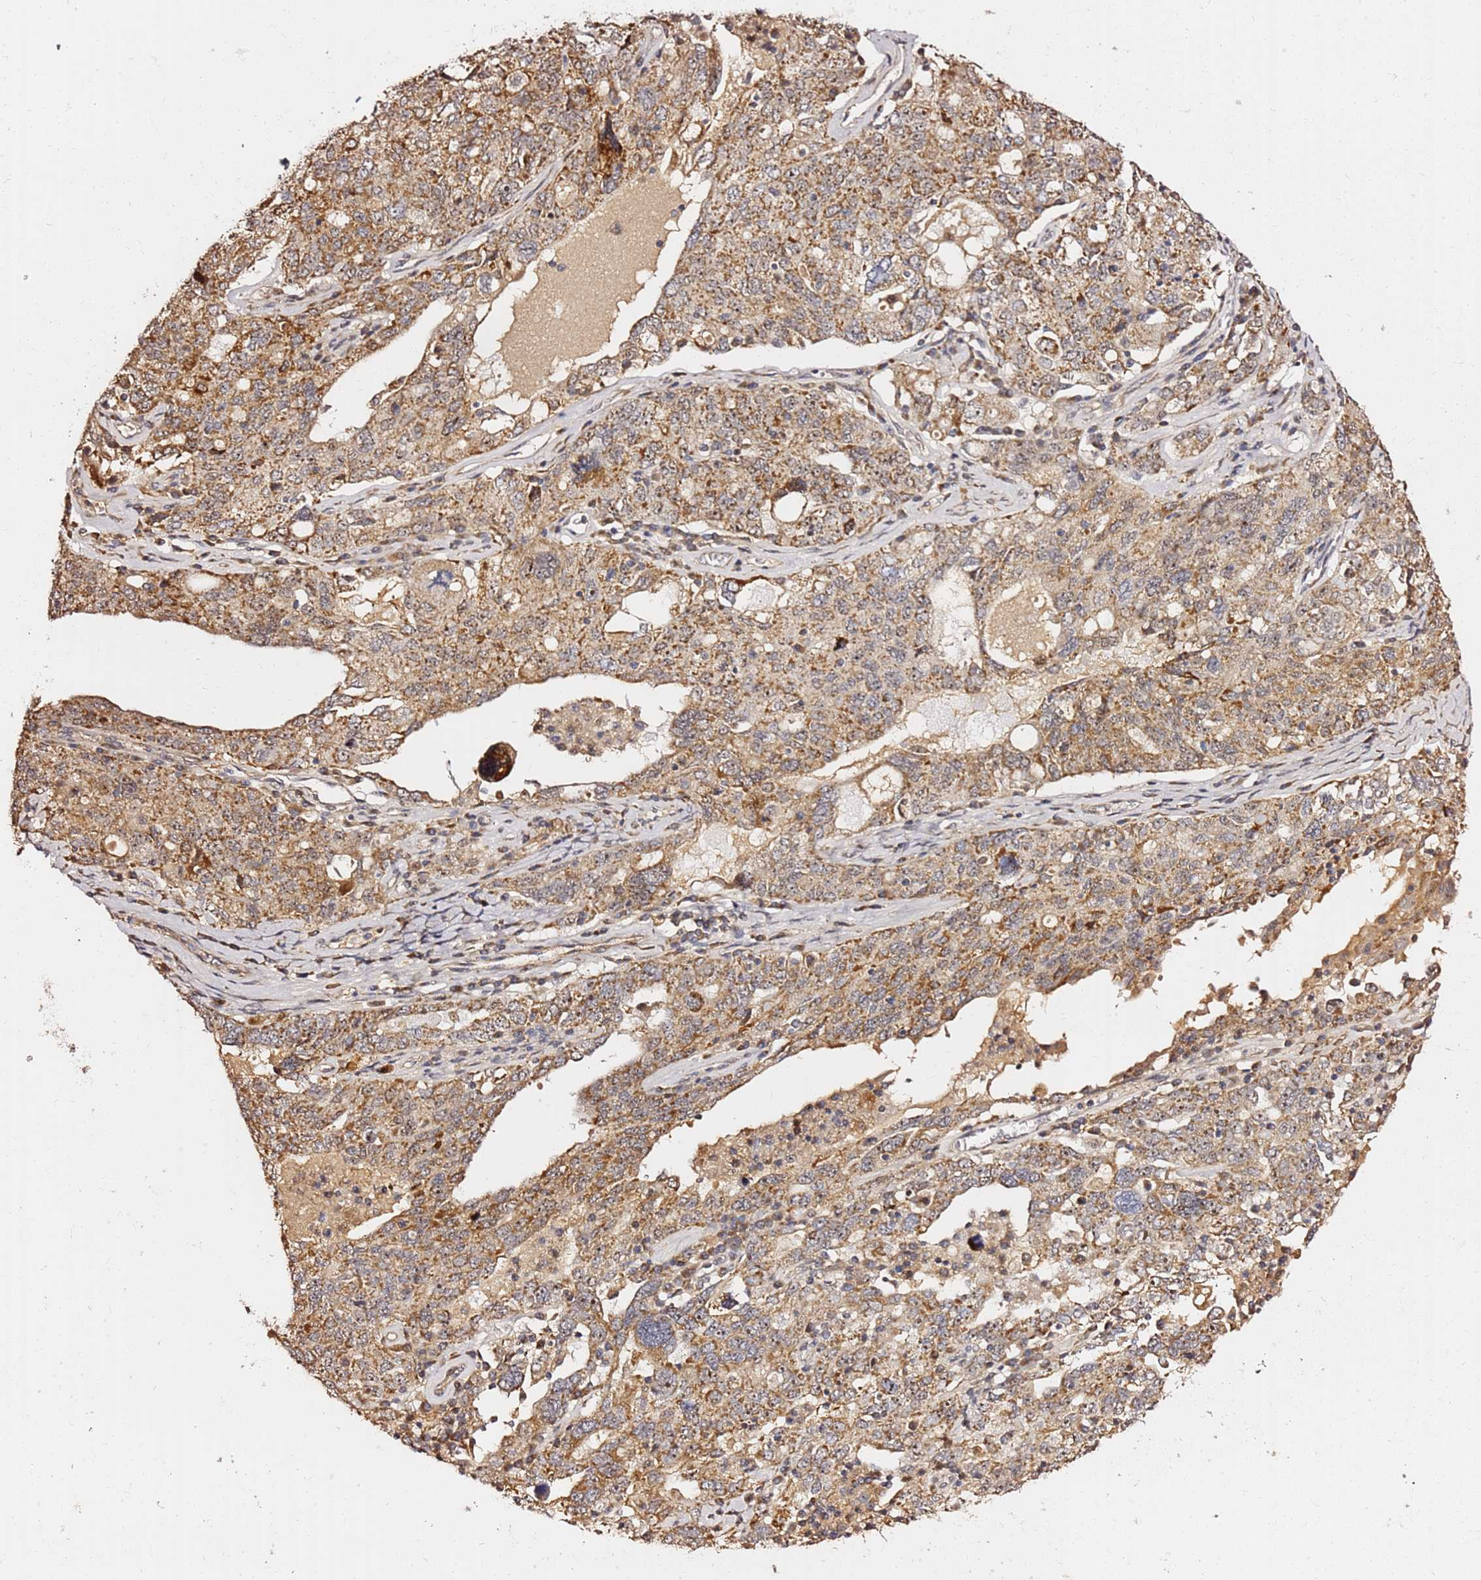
{"staining": {"intensity": "moderate", "quantity": ">75%", "location": "cytoplasmic/membranous"}, "tissue": "ovarian cancer", "cell_type": "Tumor cells", "image_type": "cancer", "snomed": [{"axis": "morphology", "description": "Carcinoma, endometroid"}, {"axis": "topography", "description": "Ovary"}], "caption": "The immunohistochemical stain highlights moderate cytoplasmic/membranous positivity in tumor cells of endometroid carcinoma (ovarian) tissue.", "gene": "KIF25", "patient": {"sex": "female", "age": 62}}